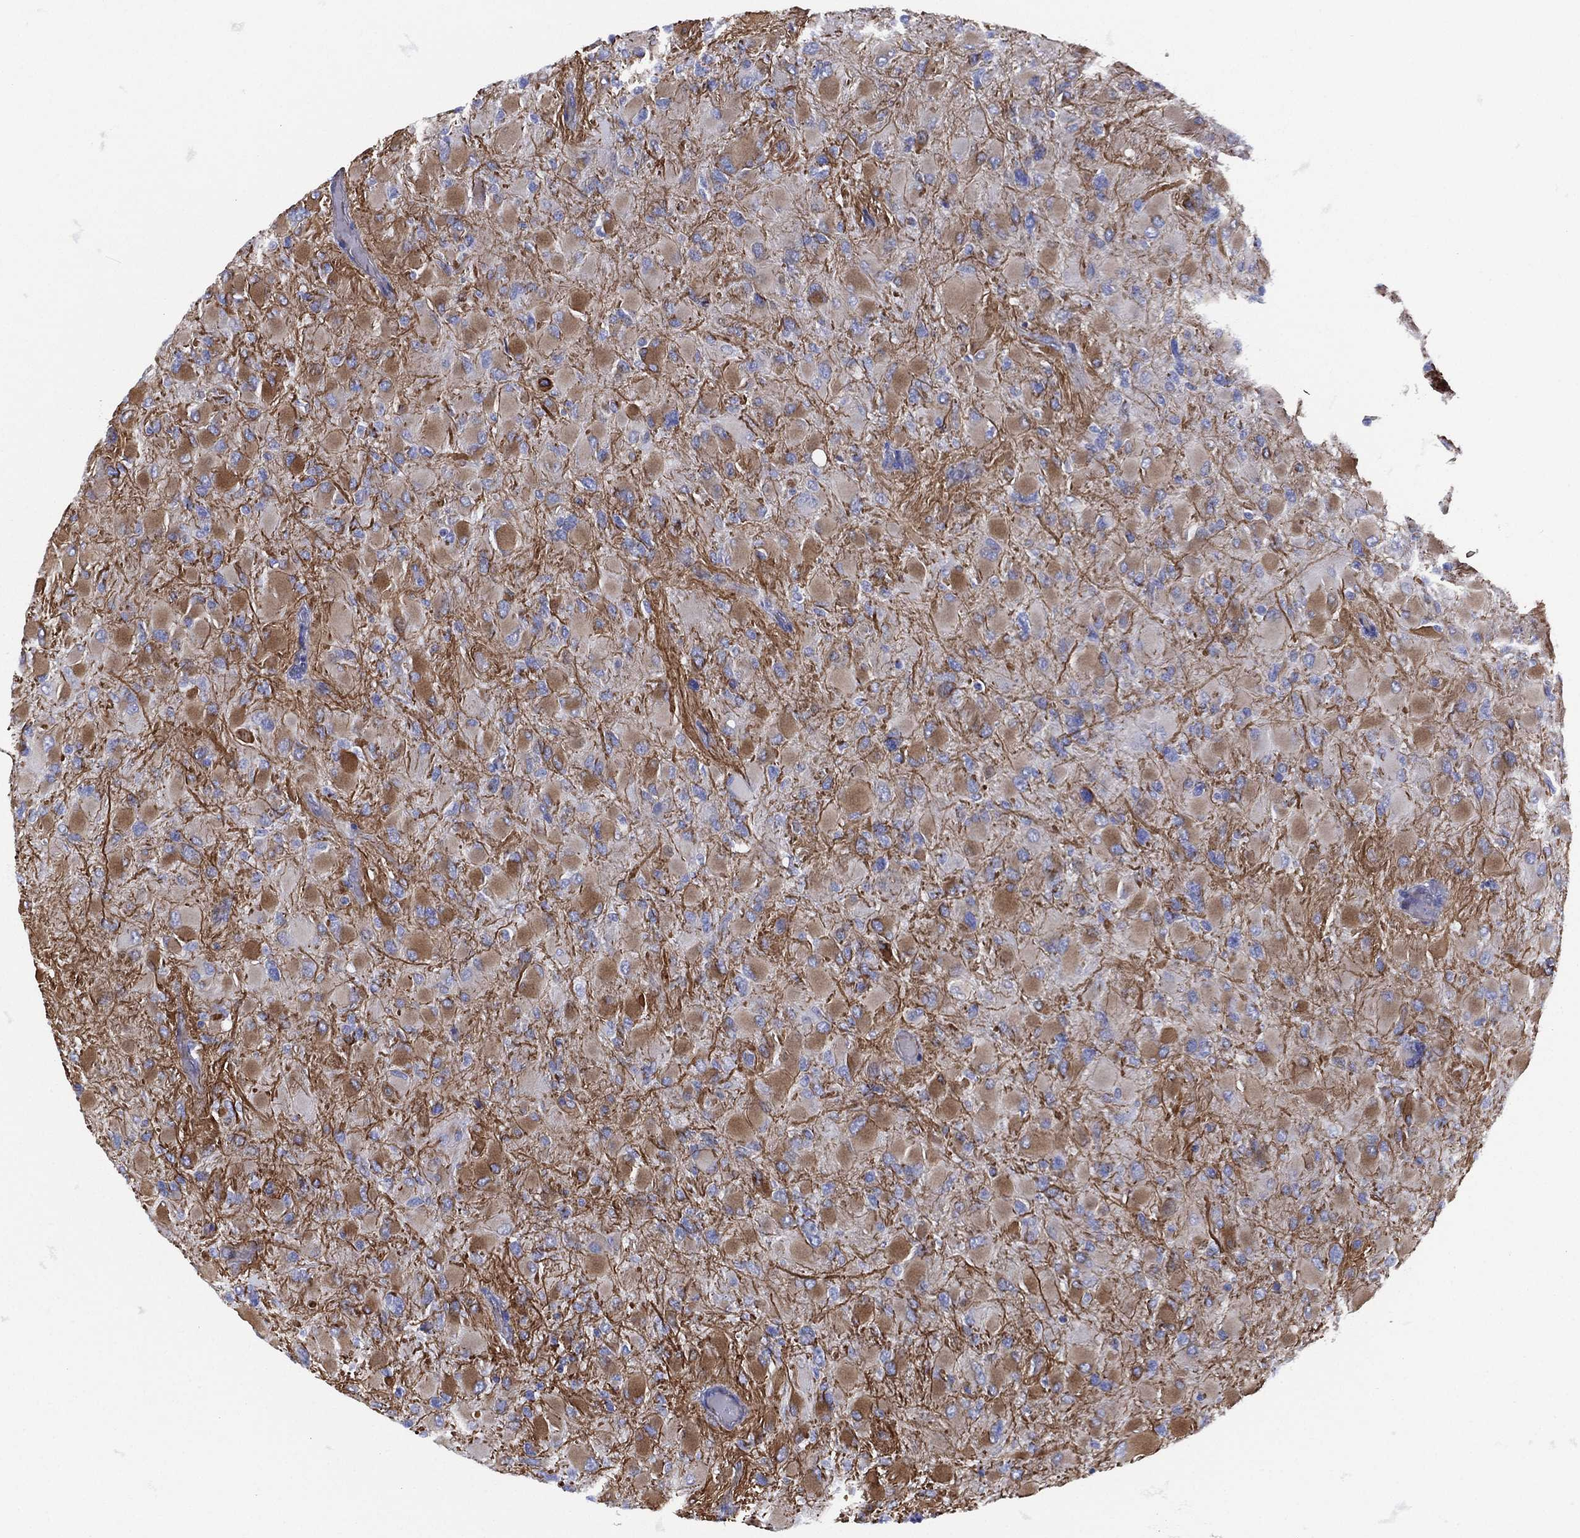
{"staining": {"intensity": "moderate", "quantity": "25%-75%", "location": "cytoplasmic/membranous"}, "tissue": "glioma", "cell_type": "Tumor cells", "image_type": "cancer", "snomed": [{"axis": "morphology", "description": "Glioma, malignant, High grade"}, {"axis": "topography", "description": "Cerebral cortex"}], "caption": "Human malignant glioma (high-grade) stained with a brown dye exhibits moderate cytoplasmic/membranous positive expression in about 25%-75% of tumor cells.", "gene": "MAS1", "patient": {"sex": "female", "age": 36}}